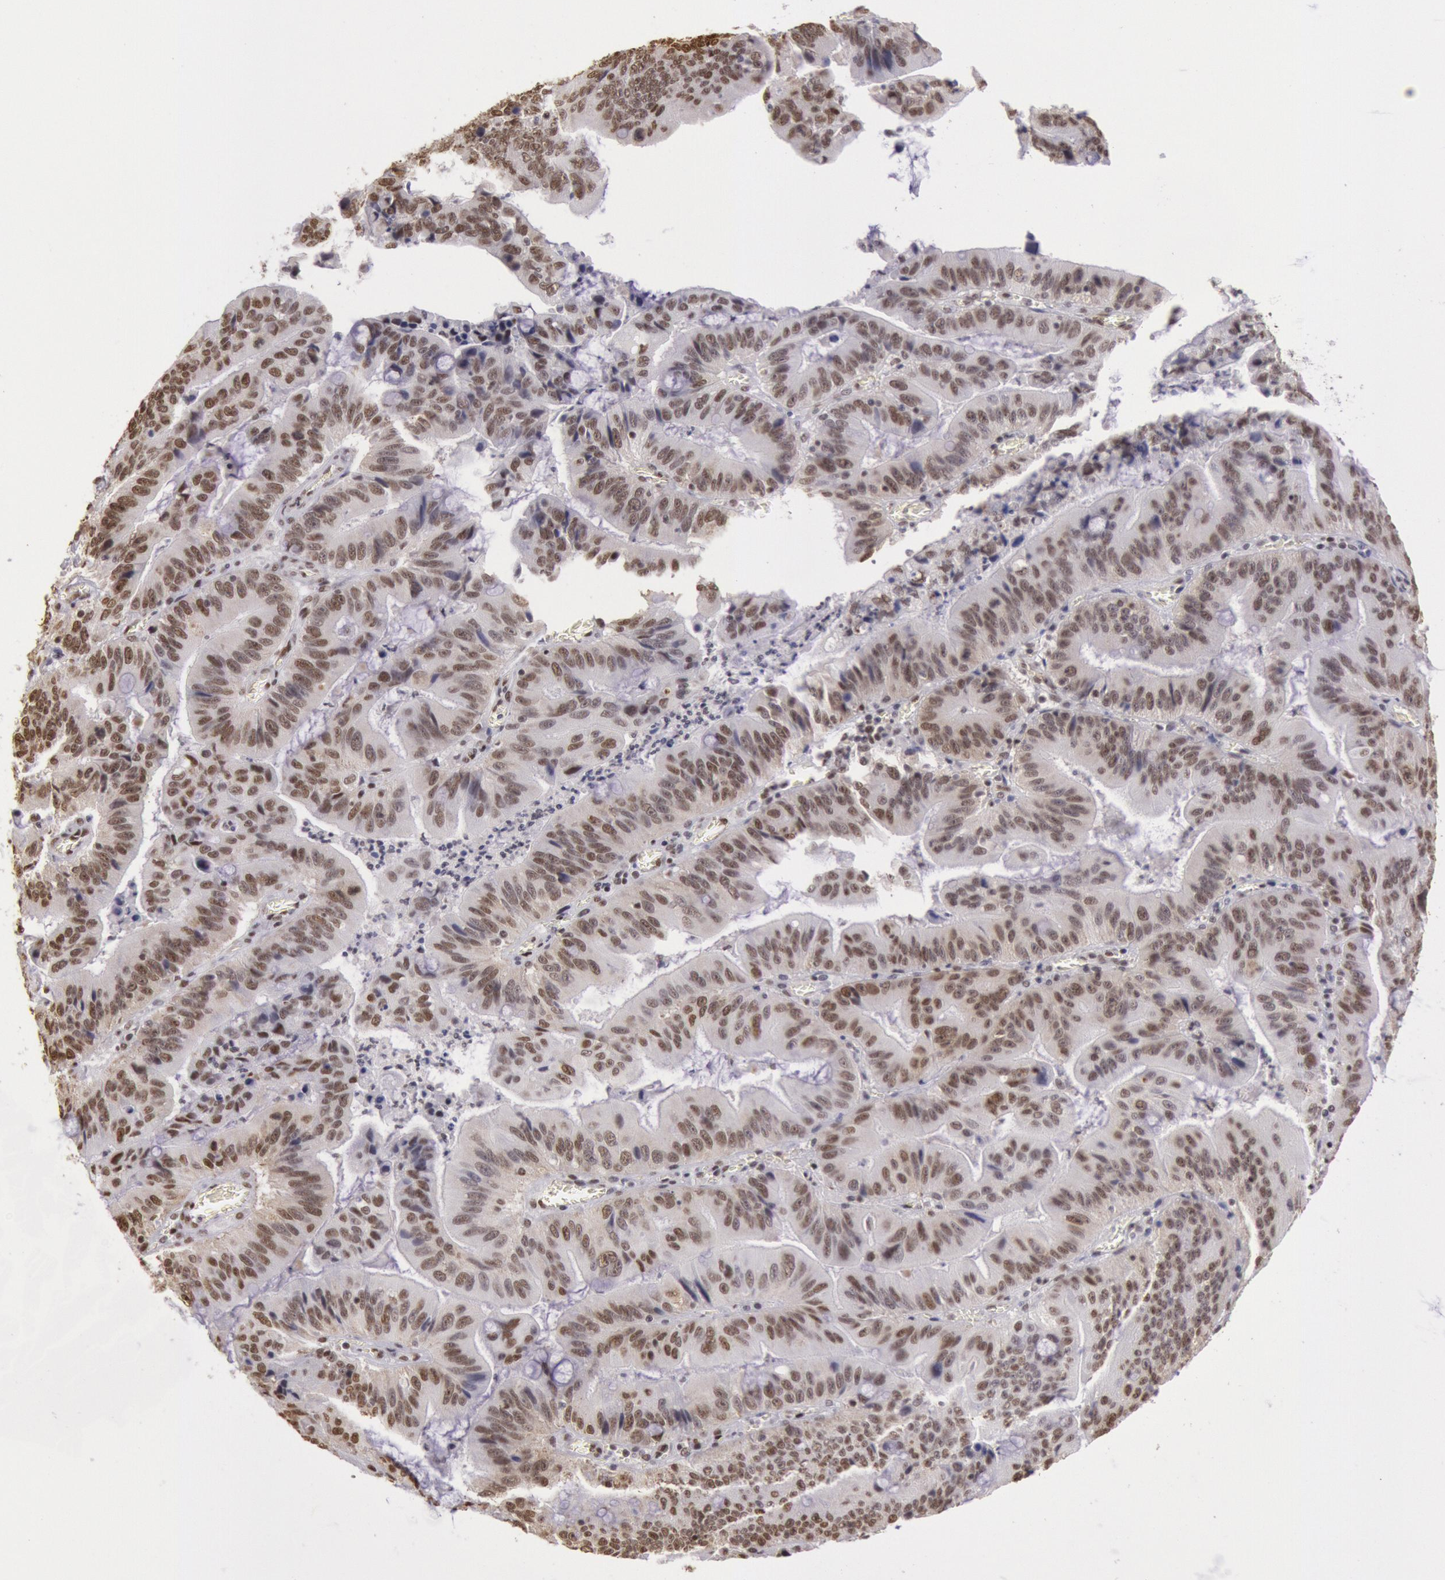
{"staining": {"intensity": "moderate", "quantity": ">75%", "location": "nuclear"}, "tissue": "stomach cancer", "cell_type": "Tumor cells", "image_type": "cancer", "snomed": [{"axis": "morphology", "description": "Adenocarcinoma, NOS"}, {"axis": "topography", "description": "Stomach, upper"}], "caption": "High-power microscopy captured an IHC photomicrograph of stomach adenocarcinoma, revealing moderate nuclear staining in approximately >75% of tumor cells. (Stains: DAB (3,3'-diaminobenzidine) in brown, nuclei in blue, Microscopy: brightfield microscopy at high magnification).", "gene": "HNRNPH2", "patient": {"sex": "male", "age": 63}}